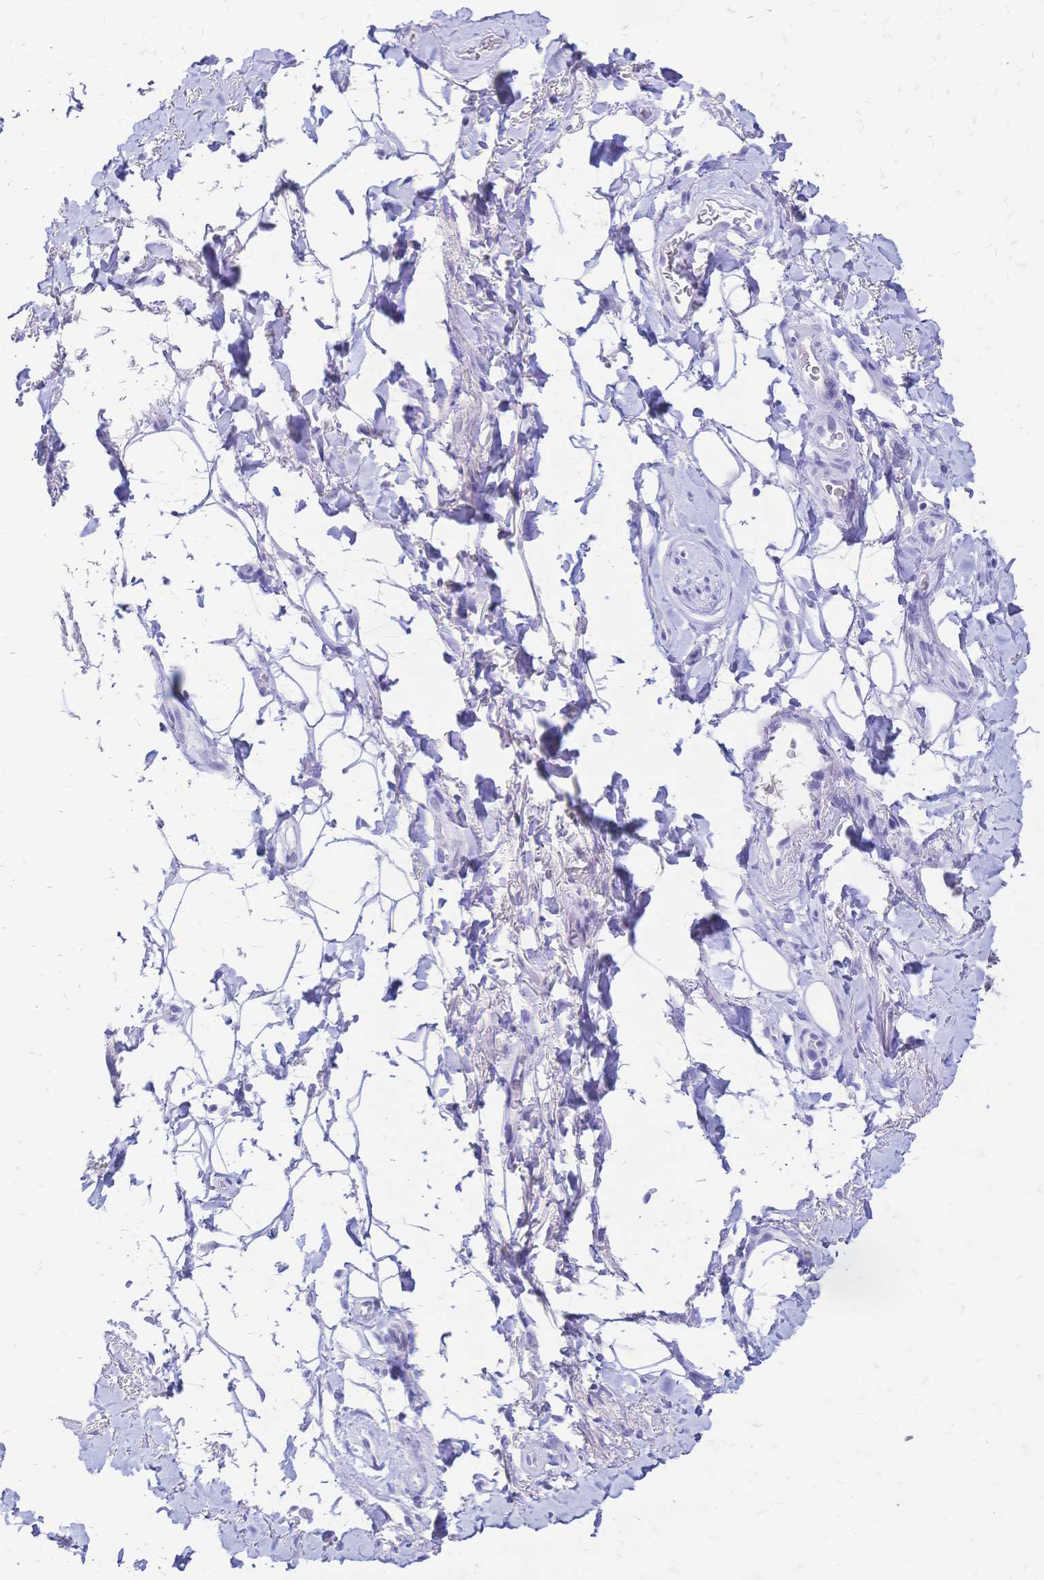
{"staining": {"intensity": "negative", "quantity": "none", "location": "none"}, "tissue": "adipose tissue", "cell_type": "Adipocytes", "image_type": "normal", "snomed": [{"axis": "morphology", "description": "Normal tissue, NOS"}, {"axis": "topography", "description": "Anal"}, {"axis": "topography", "description": "Peripheral nerve tissue"}], "caption": "This is a image of immunohistochemistry staining of normal adipose tissue, which shows no expression in adipocytes.", "gene": "FA2H", "patient": {"sex": "male", "age": 53}}